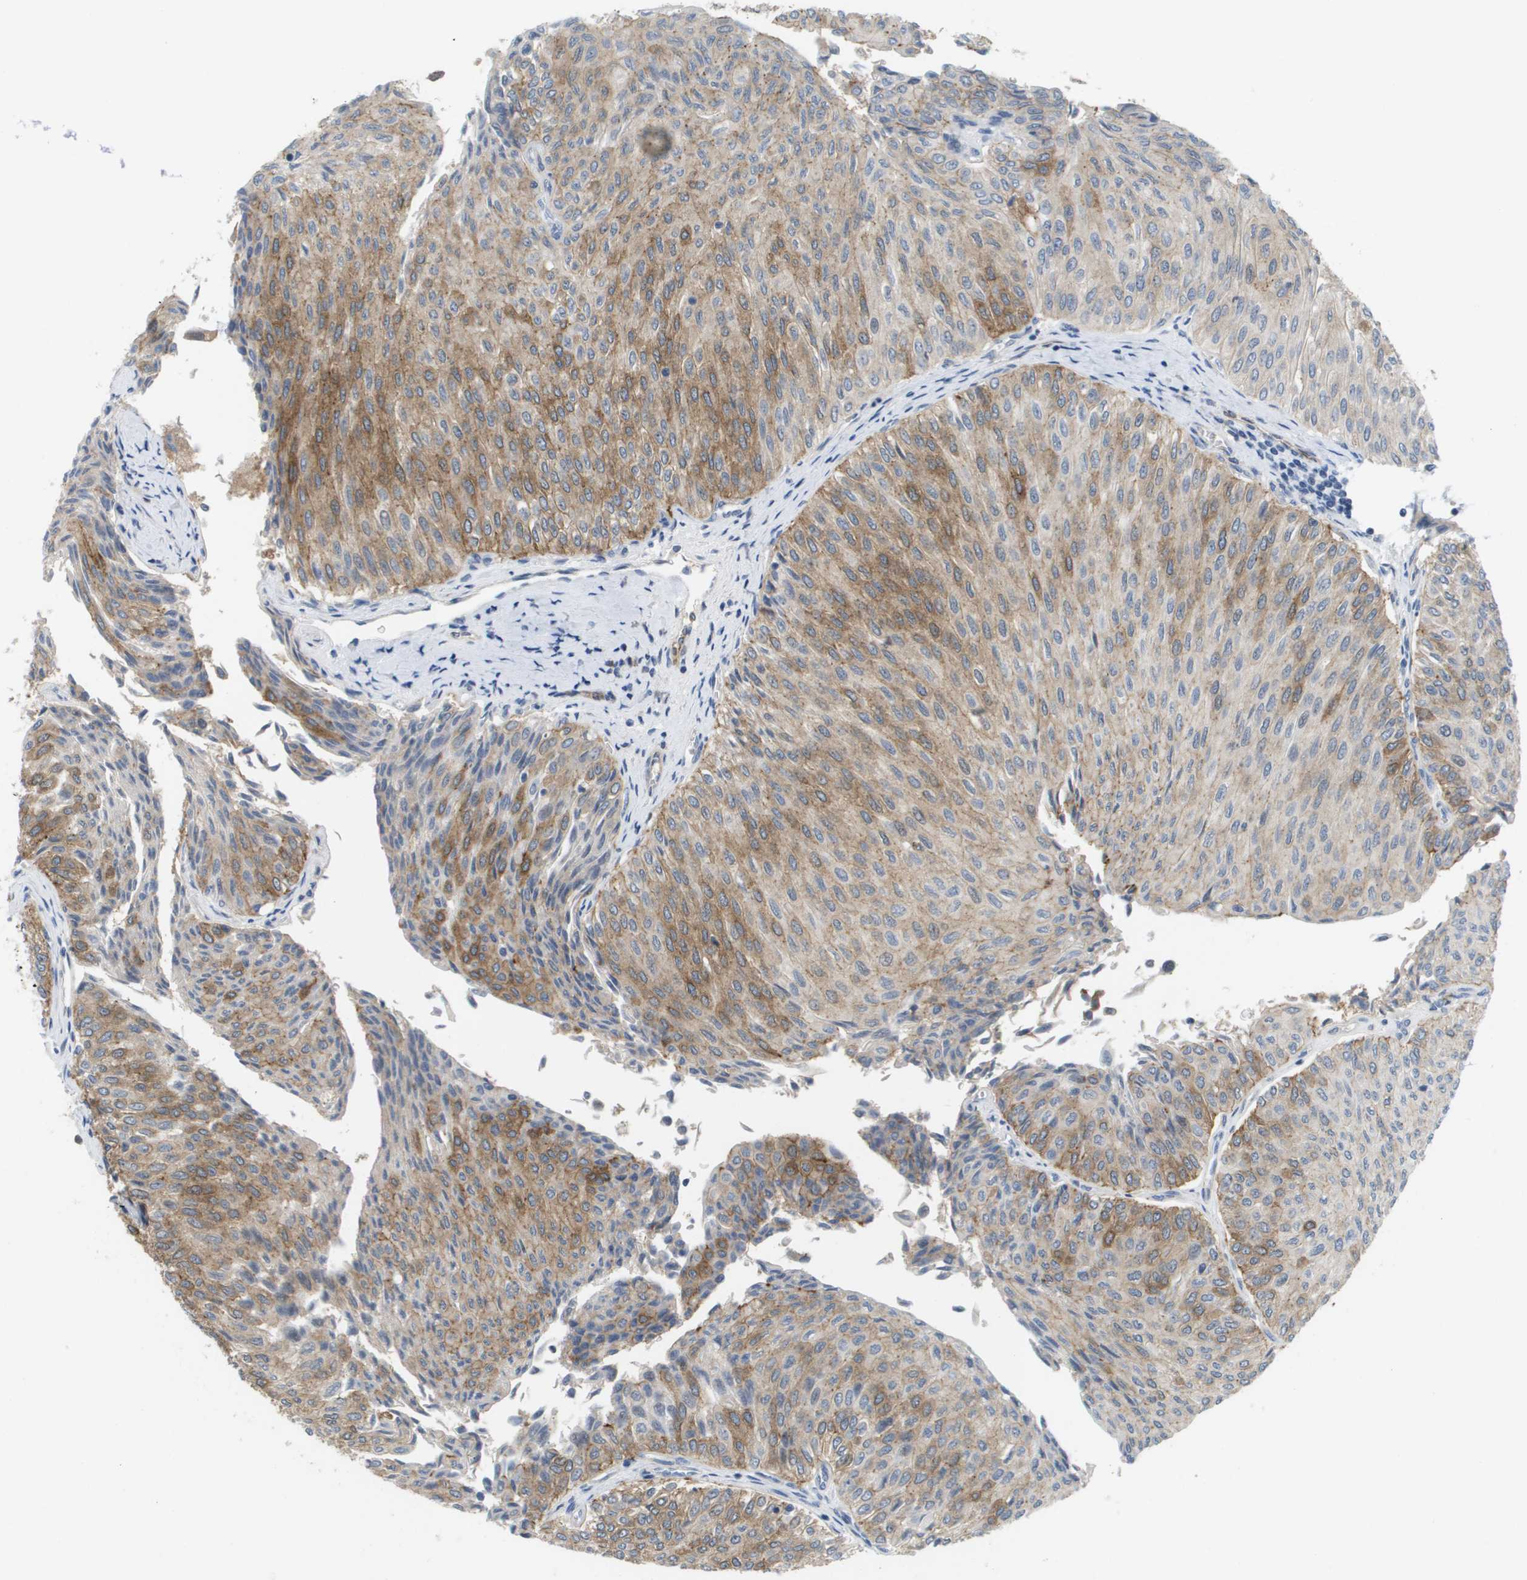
{"staining": {"intensity": "moderate", "quantity": "25%-75%", "location": "cytoplasmic/membranous"}, "tissue": "urothelial cancer", "cell_type": "Tumor cells", "image_type": "cancer", "snomed": [{"axis": "morphology", "description": "Urothelial carcinoma, Low grade"}, {"axis": "topography", "description": "Urinary bladder"}], "caption": "Brown immunohistochemical staining in urothelial carcinoma (low-grade) exhibits moderate cytoplasmic/membranous staining in about 25%-75% of tumor cells.", "gene": "MARCHF8", "patient": {"sex": "male", "age": 78}}